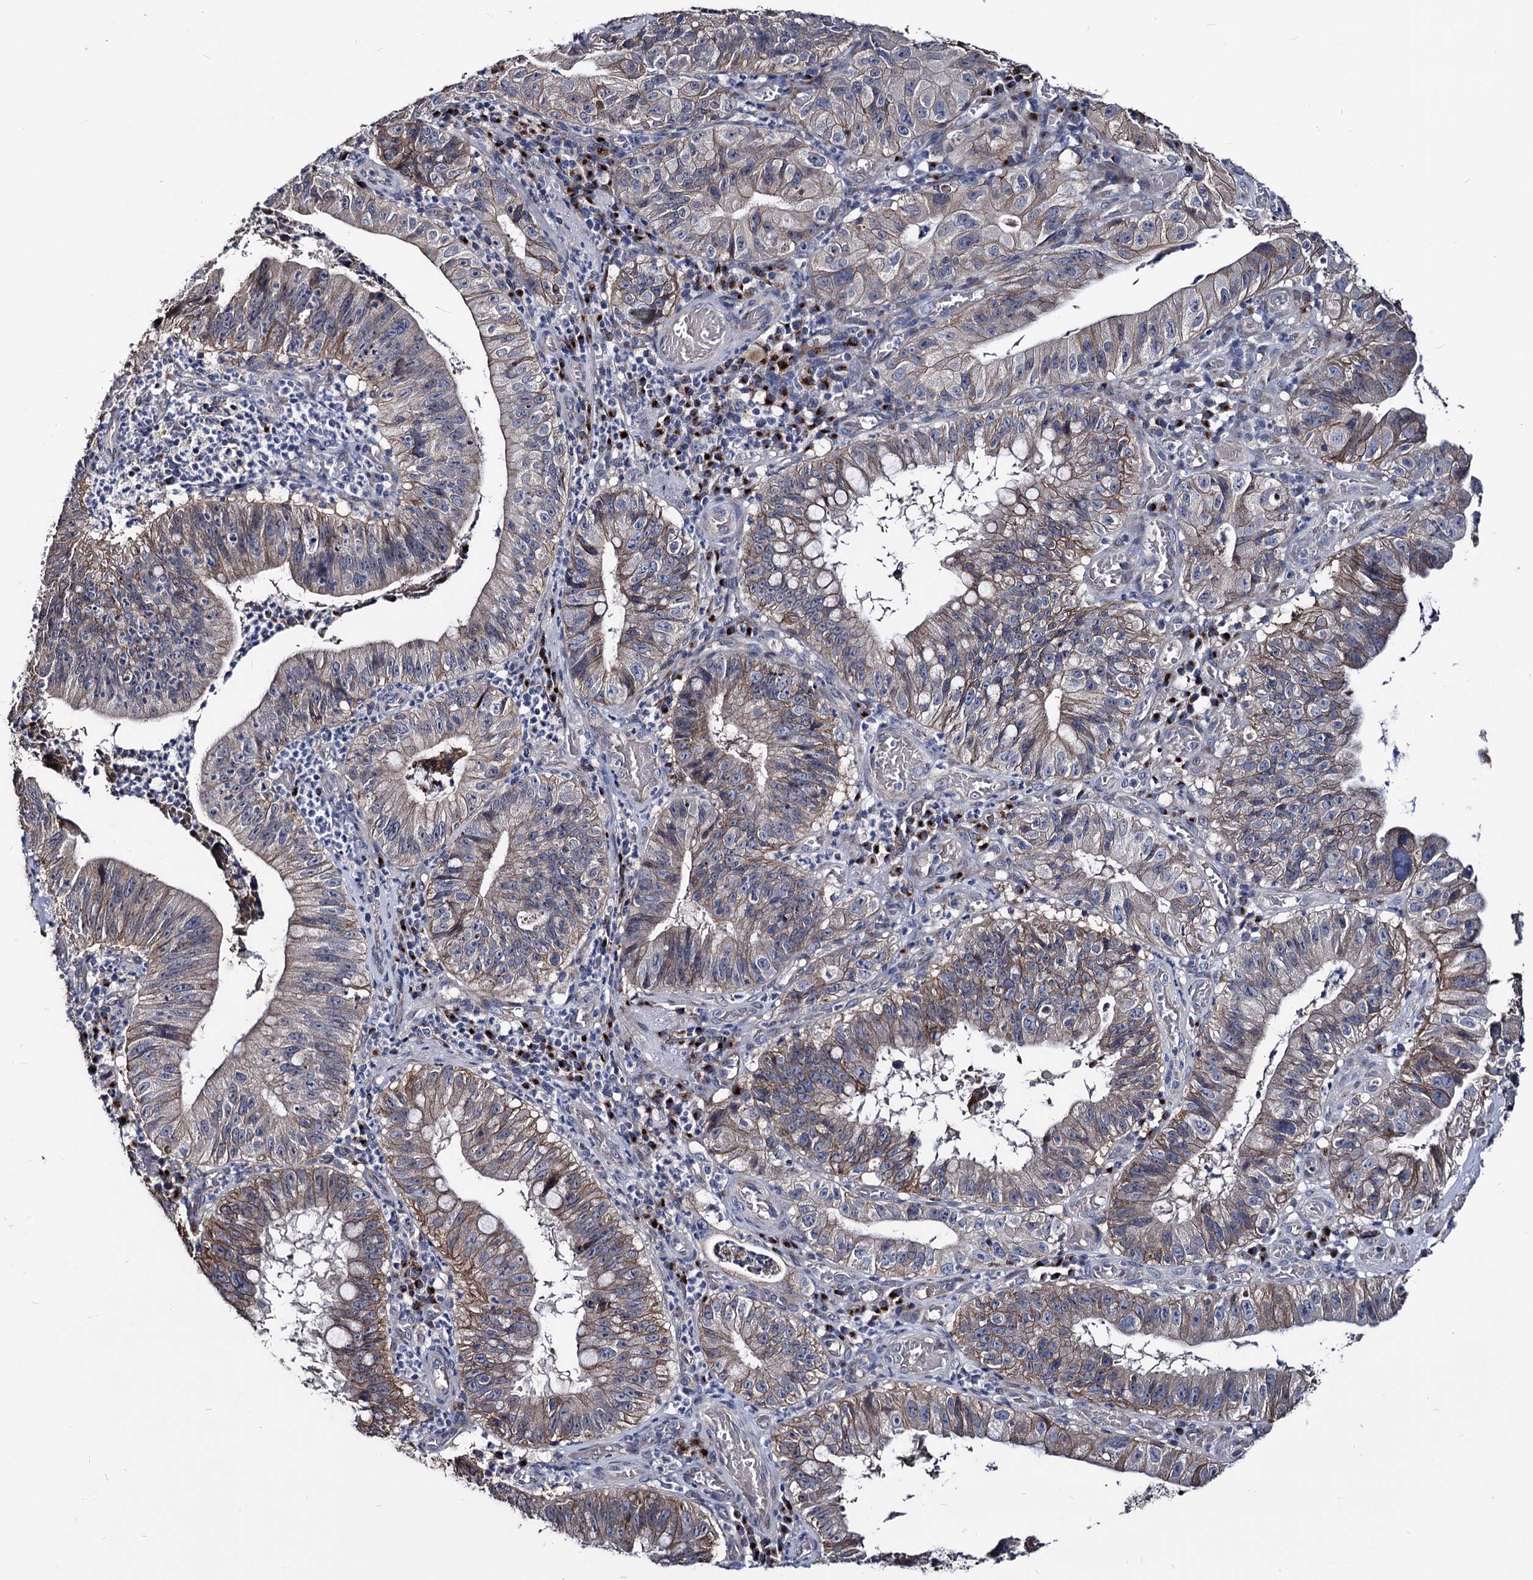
{"staining": {"intensity": "moderate", "quantity": "25%-75%", "location": "cytoplasmic/membranous"}, "tissue": "stomach cancer", "cell_type": "Tumor cells", "image_type": "cancer", "snomed": [{"axis": "morphology", "description": "Adenocarcinoma, NOS"}, {"axis": "topography", "description": "Stomach"}], "caption": "Stomach cancer (adenocarcinoma) stained for a protein (brown) shows moderate cytoplasmic/membranous positive positivity in about 25%-75% of tumor cells.", "gene": "SMAGP", "patient": {"sex": "male", "age": 59}}